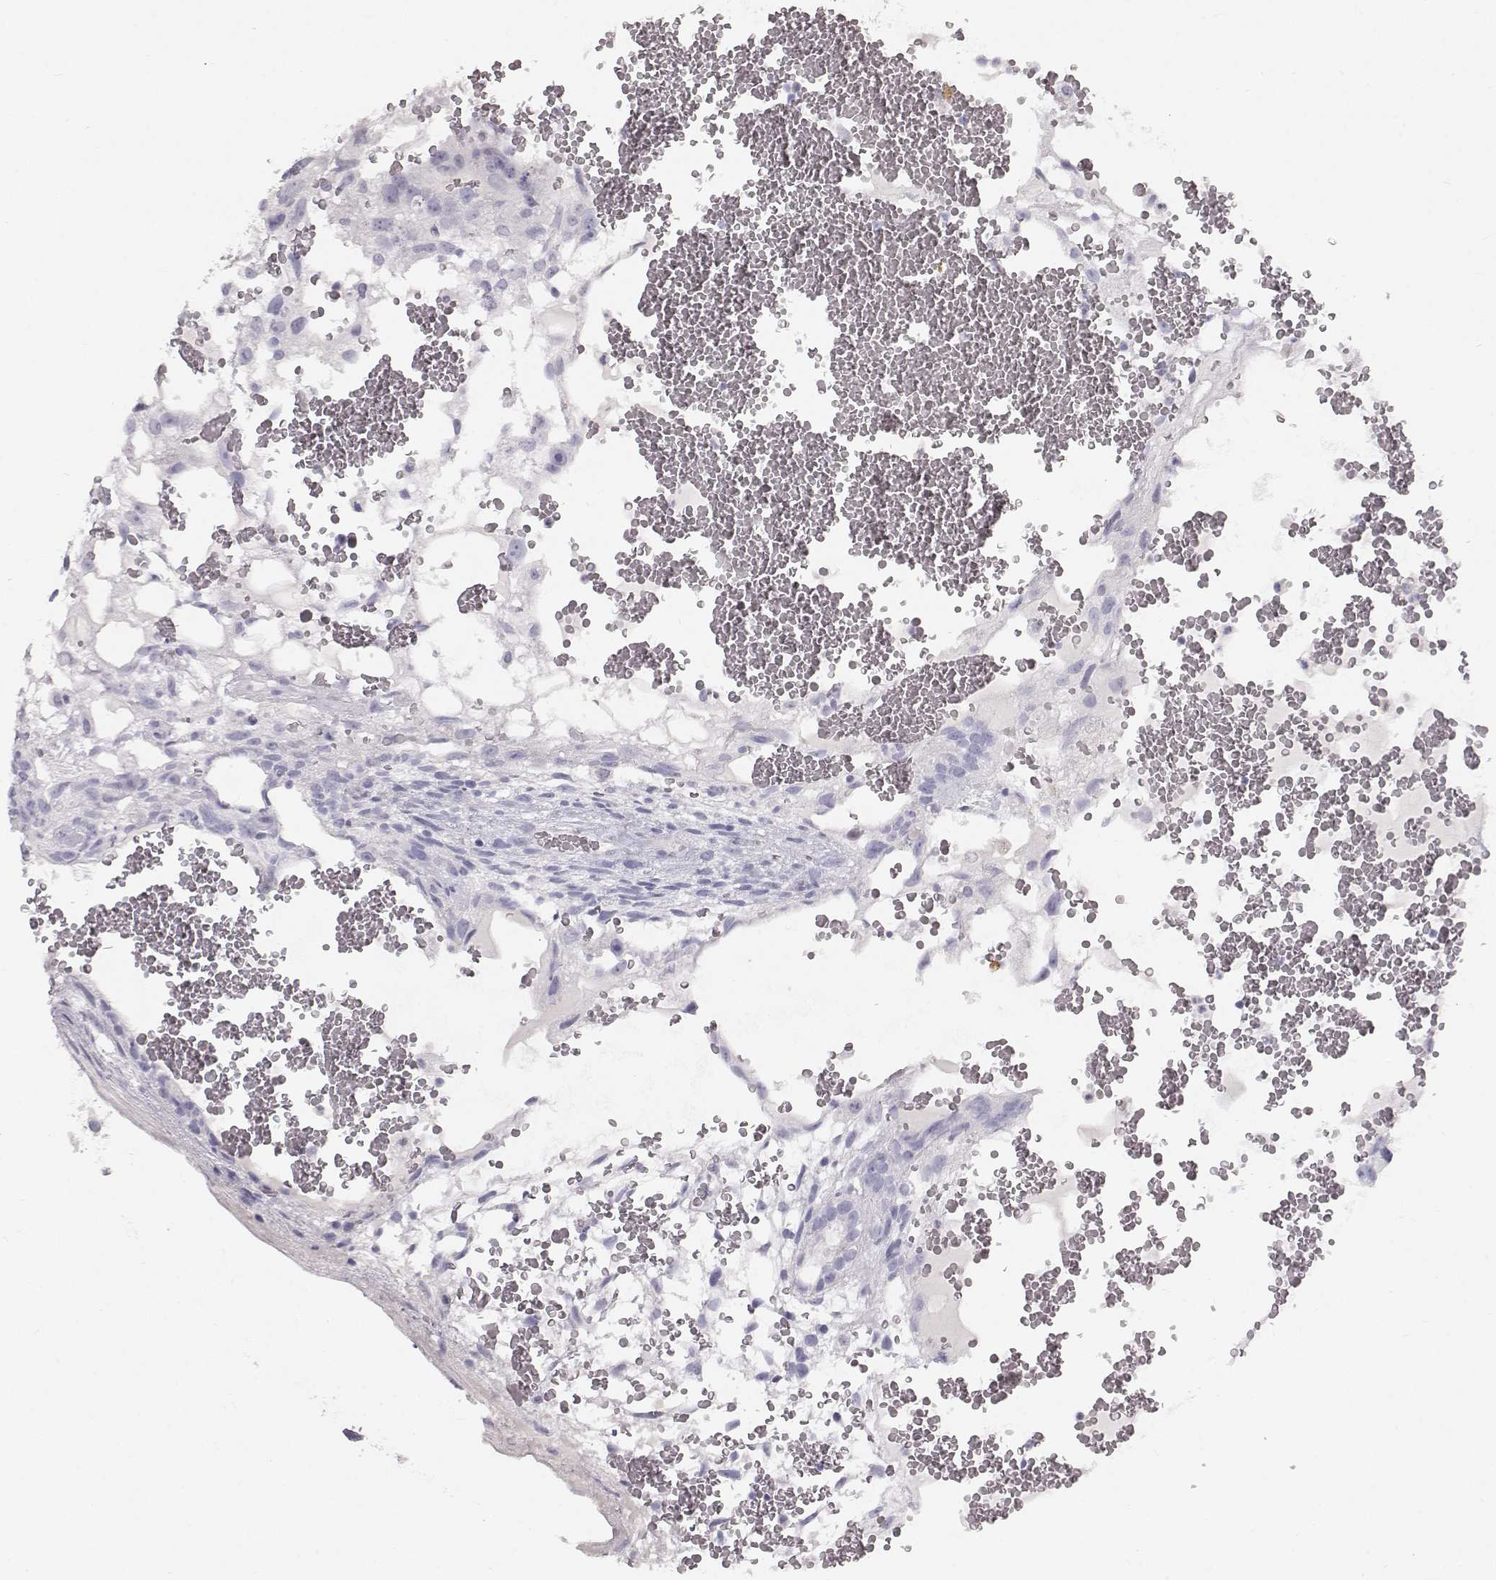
{"staining": {"intensity": "negative", "quantity": "none", "location": "none"}, "tissue": "testis cancer", "cell_type": "Tumor cells", "image_type": "cancer", "snomed": [{"axis": "morphology", "description": "Normal tissue, NOS"}, {"axis": "morphology", "description": "Carcinoma, Embryonal, NOS"}, {"axis": "topography", "description": "Testis"}], "caption": "Histopathology image shows no protein staining in tumor cells of testis cancer tissue.", "gene": "KRTAP16-1", "patient": {"sex": "male", "age": 32}}